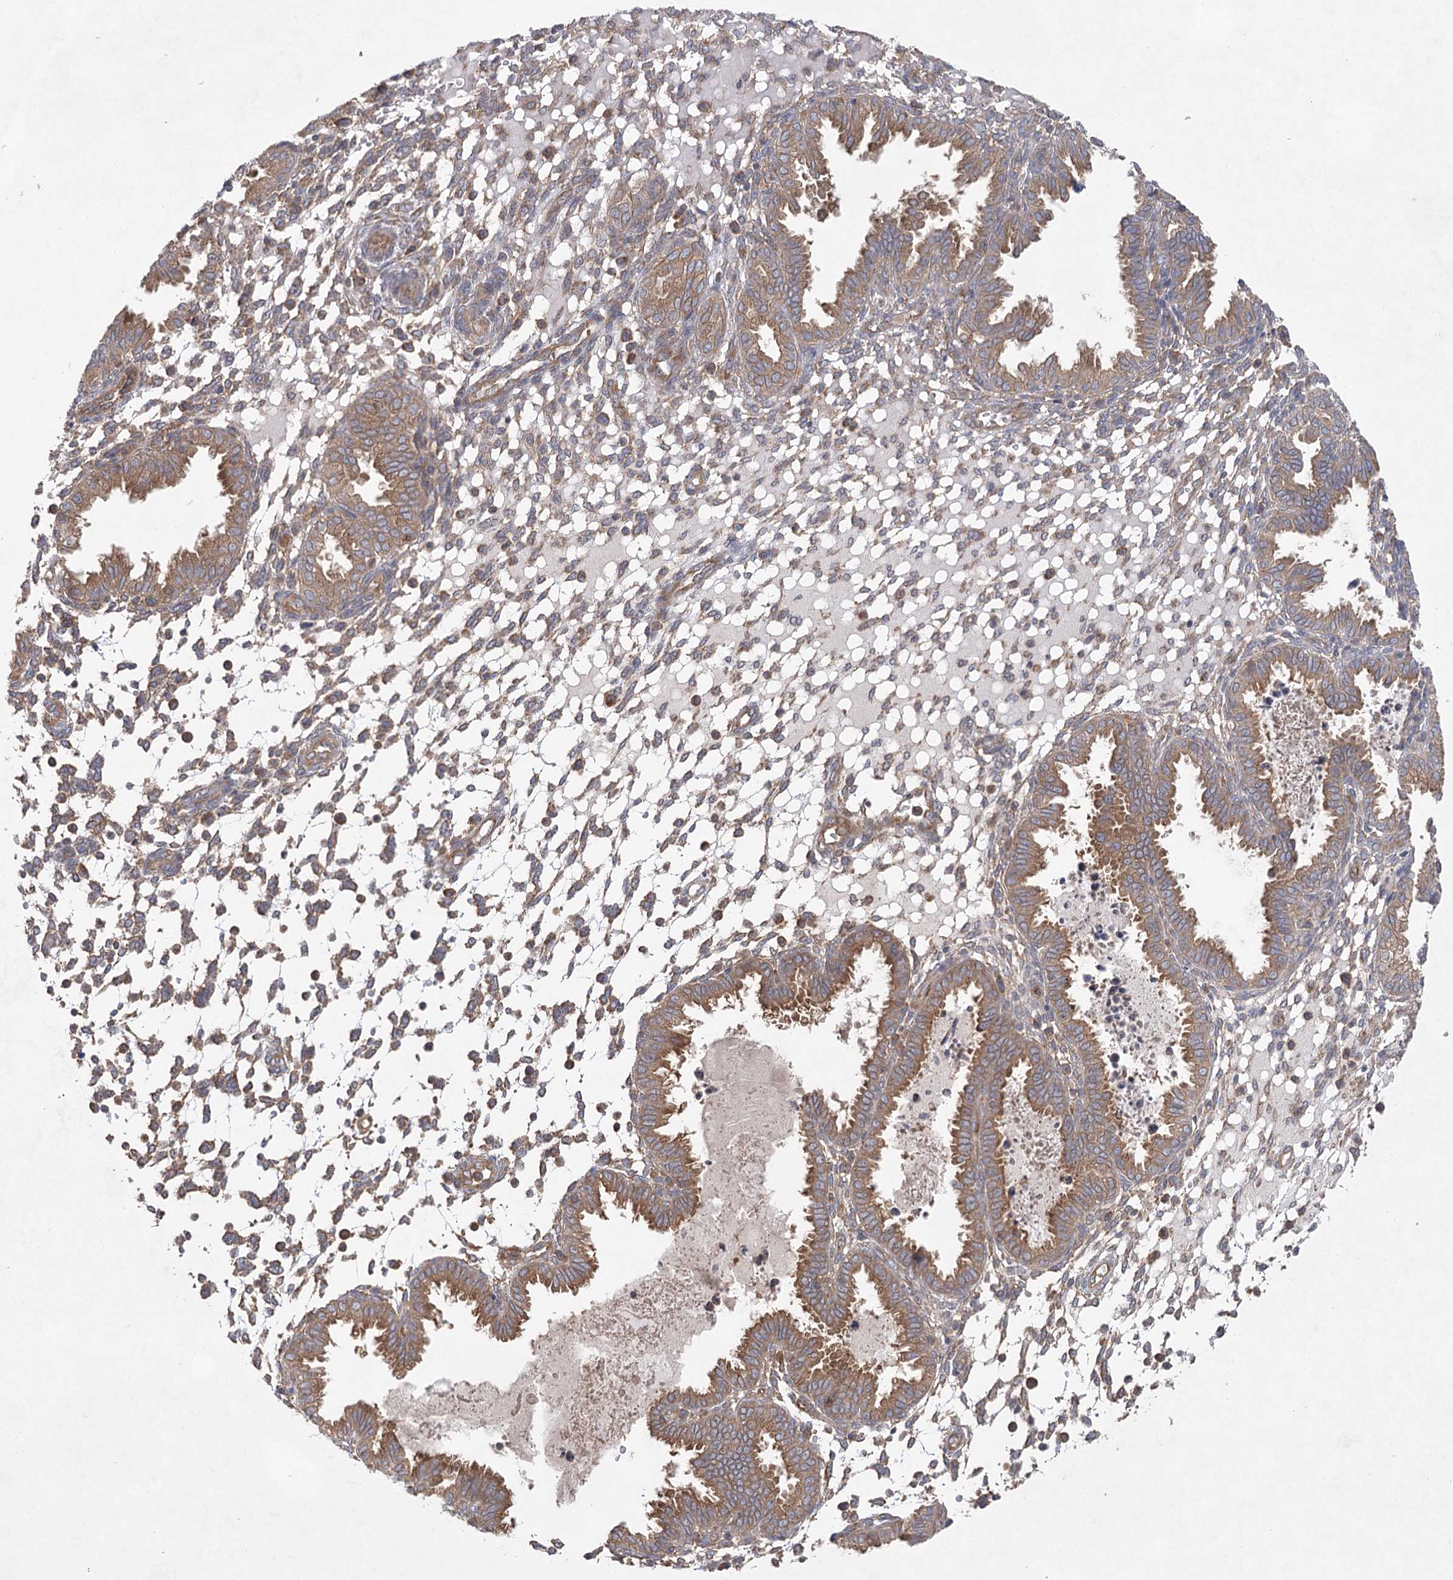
{"staining": {"intensity": "moderate", "quantity": "25%-75%", "location": "cytoplasmic/membranous"}, "tissue": "endometrium", "cell_type": "Cells in endometrial stroma", "image_type": "normal", "snomed": [{"axis": "morphology", "description": "Normal tissue, NOS"}, {"axis": "topography", "description": "Endometrium"}], "caption": "Moderate cytoplasmic/membranous expression for a protein is seen in about 25%-75% of cells in endometrial stroma of unremarkable endometrium using IHC.", "gene": "EIF3A", "patient": {"sex": "female", "age": 33}}